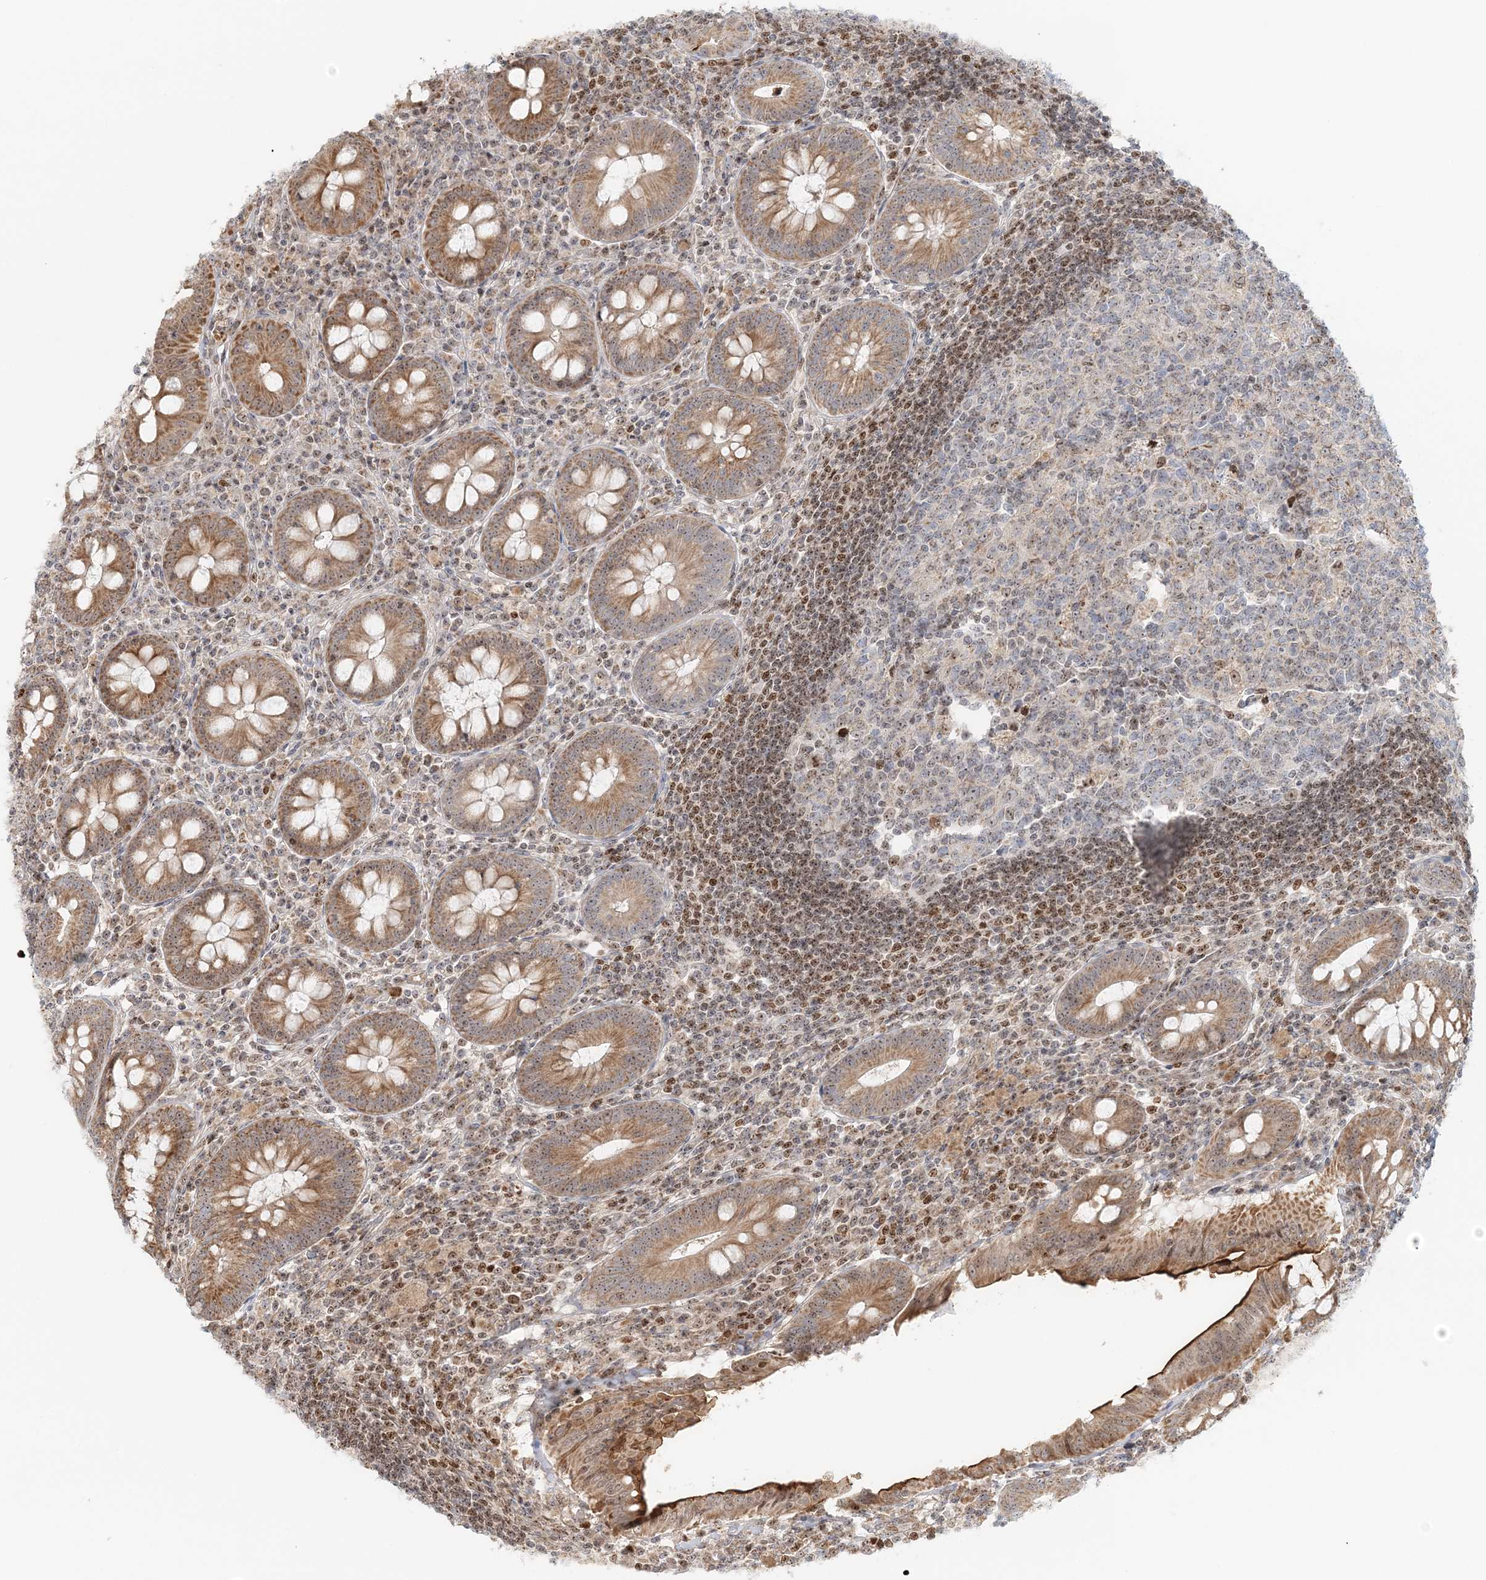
{"staining": {"intensity": "moderate", "quantity": ">75%", "location": "cytoplasmic/membranous,nuclear"}, "tissue": "appendix", "cell_type": "Glandular cells", "image_type": "normal", "snomed": [{"axis": "morphology", "description": "Normal tissue, NOS"}, {"axis": "topography", "description": "Appendix"}], "caption": "Immunohistochemistry (IHC) of normal appendix displays medium levels of moderate cytoplasmic/membranous,nuclear expression in approximately >75% of glandular cells.", "gene": "UBE2F", "patient": {"sex": "female", "age": 54}}